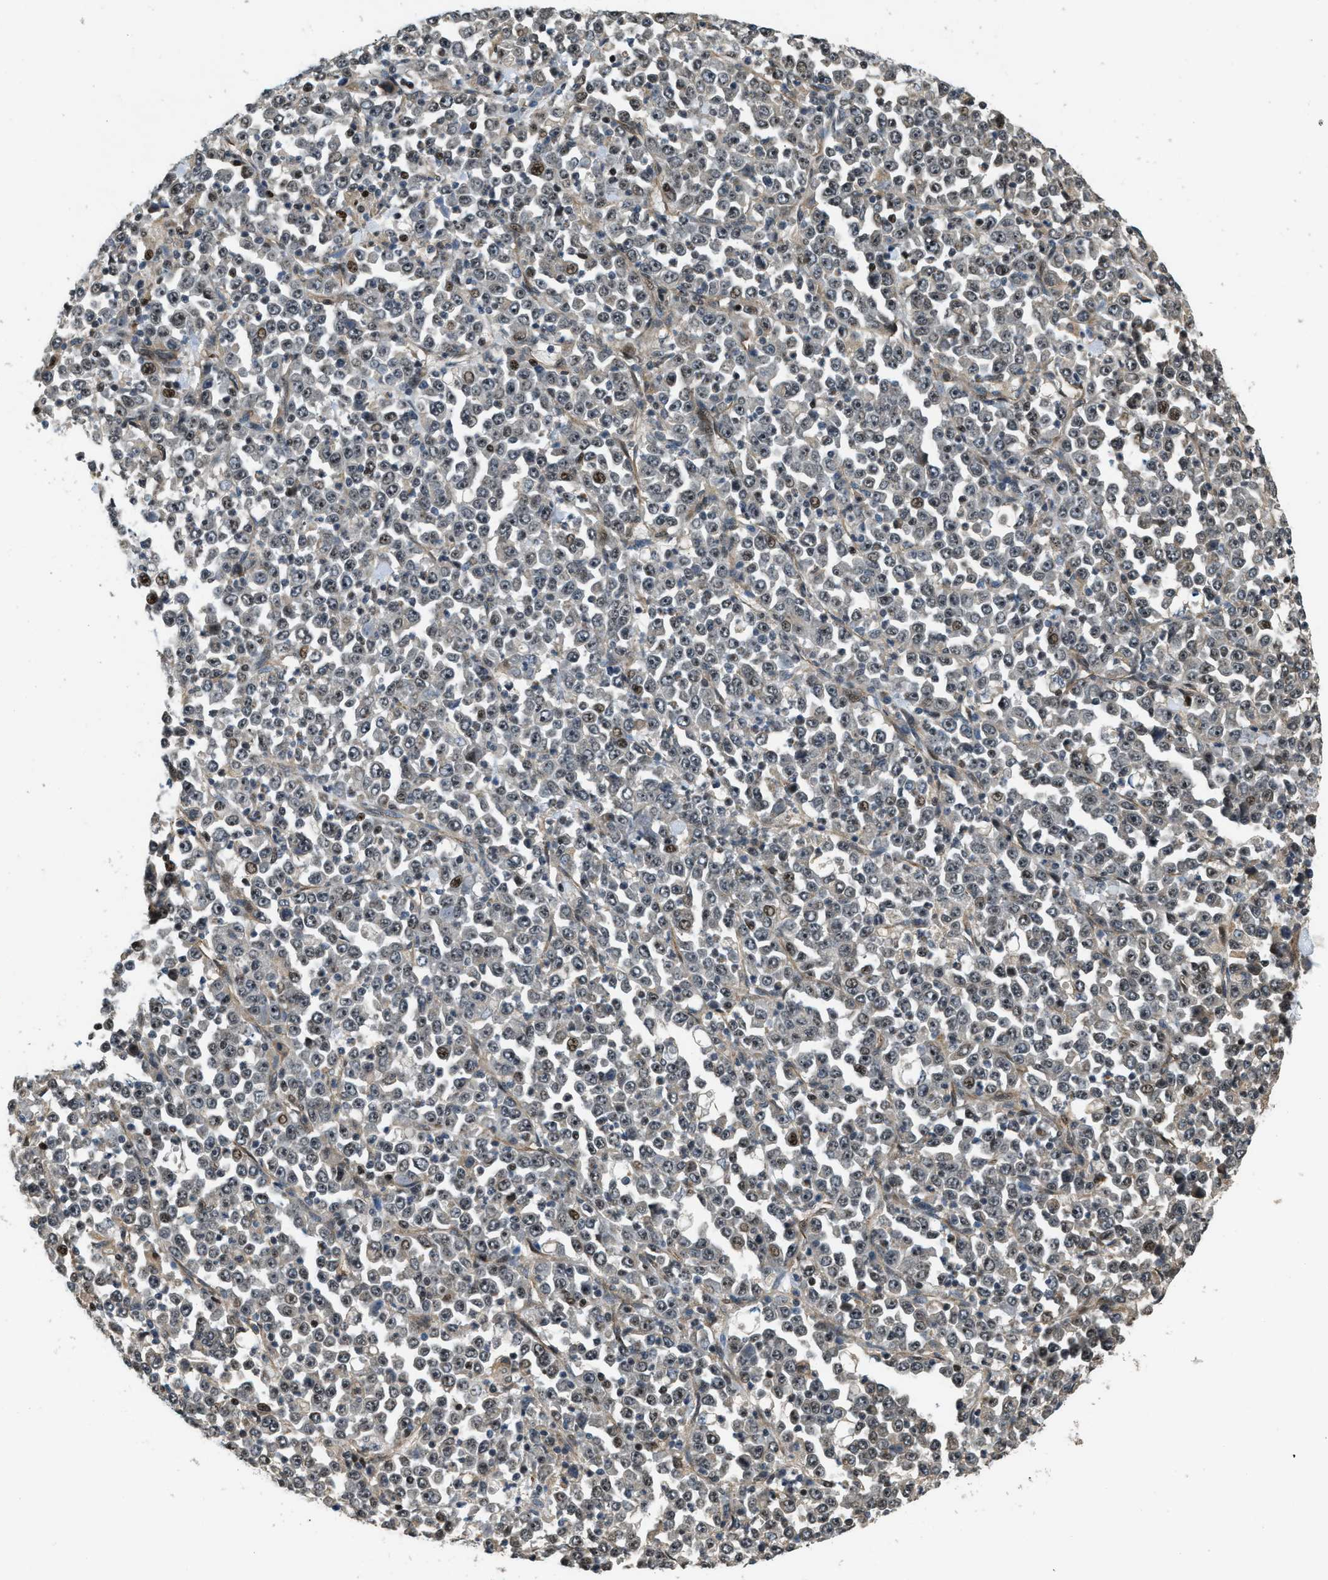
{"staining": {"intensity": "moderate", "quantity": "<25%", "location": "nuclear"}, "tissue": "stomach cancer", "cell_type": "Tumor cells", "image_type": "cancer", "snomed": [{"axis": "morphology", "description": "Normal tissue, NOS"}, {"axis": "morphology", "description": "Adenocarcinoma, NOS"}, {"axis": "topography", "description": "Stomach, upper"}, {"axis": "topography", "description": "Stomach"}], "caption": "A histopathology image showing moderate nuclear expression in about <25% of tumor cells in stomach adenocarcinoma, as visualized by brown immunohistochemical staining.", "gene": "LTA4H", "patient": {"sex": "male", "age": 59}}